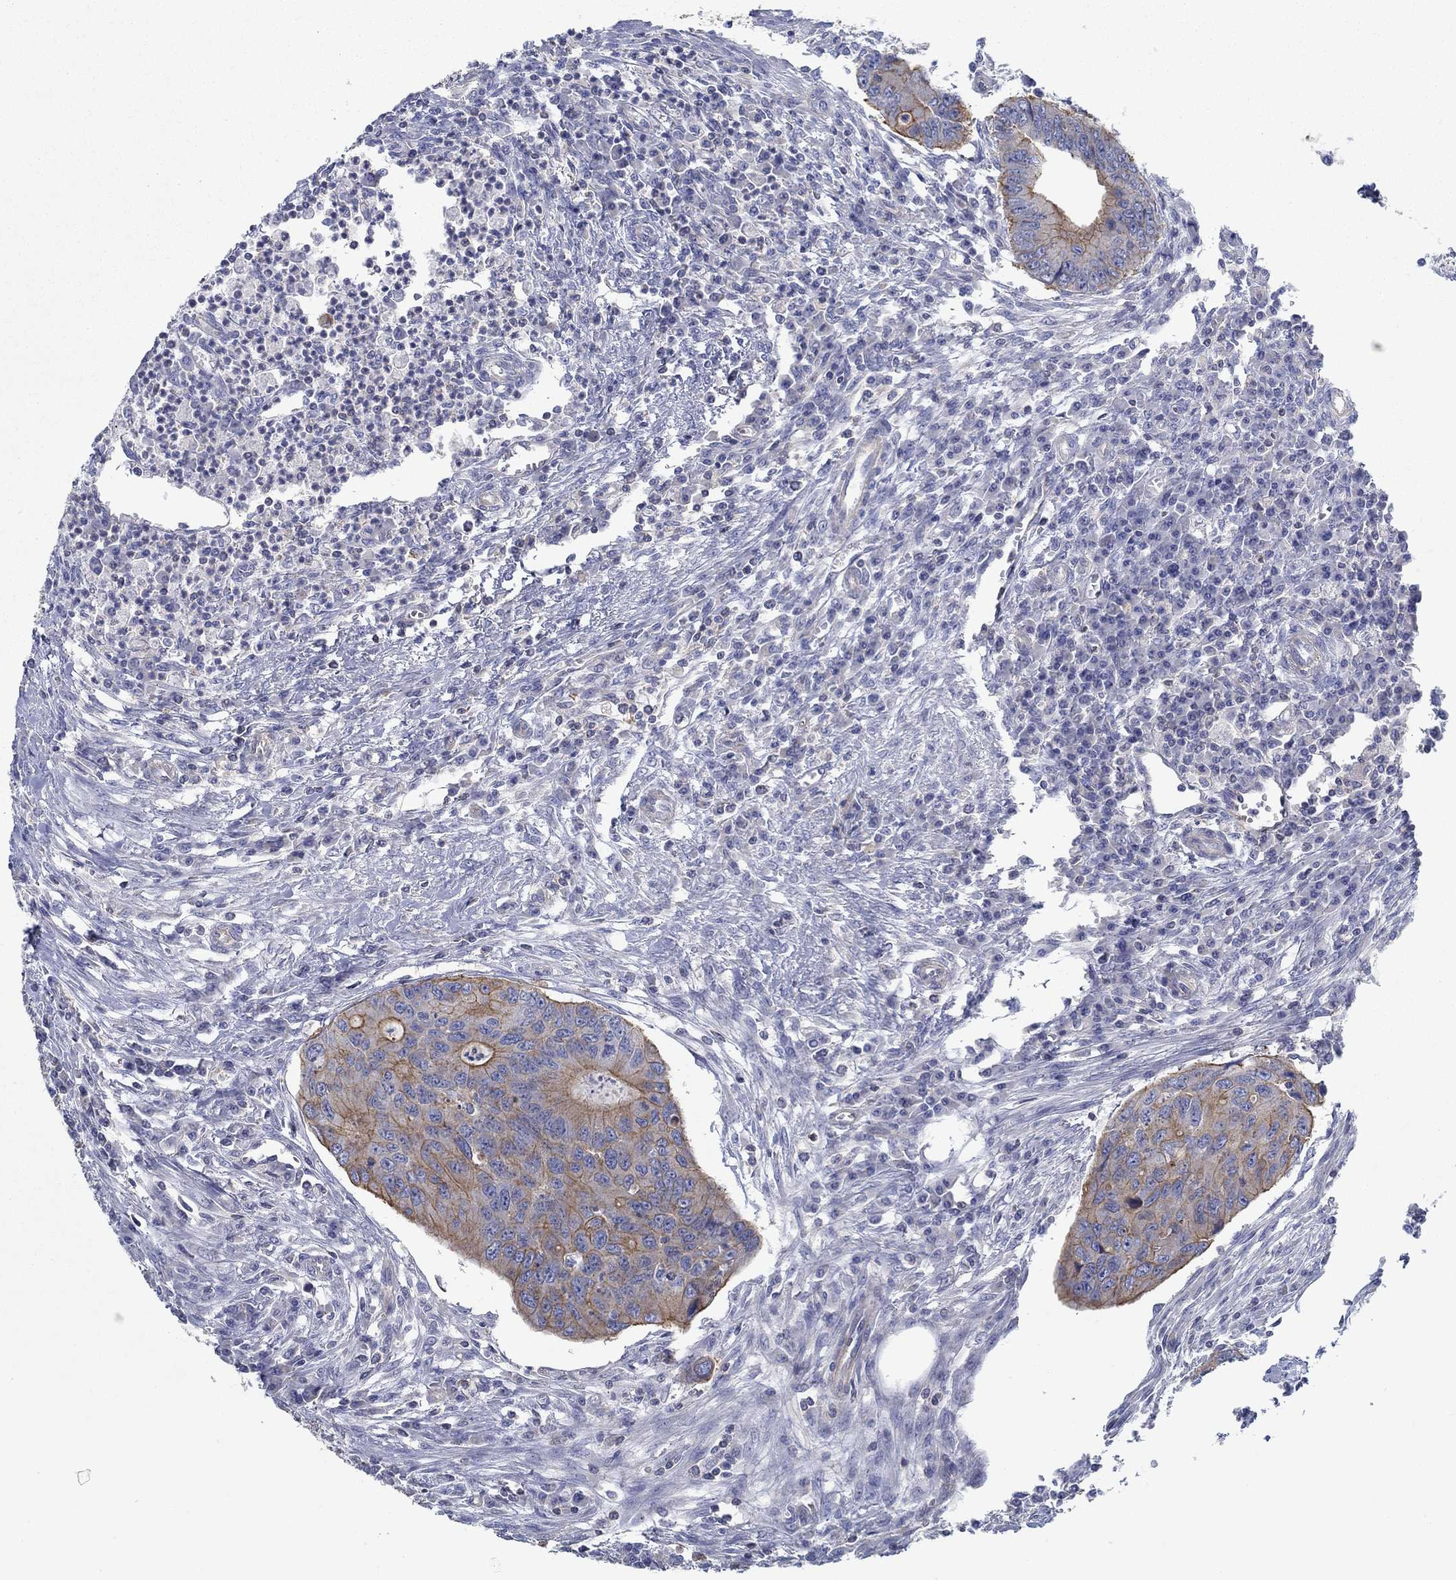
{"staining": {"intensity": "moderate", "quantity": "25%-75%", "location": "cytoplasmic/membranous"}, "tissue": "colorectal cancer", "cell_type": "Tumor cells", "image_type": "cancer", "snomed": [{"axis": "morphology", "description": "Adenocarcinoma, NOS"}, {"axis": "topography", "description": "Colon"}], "caption": "A photomicrograph of human colorectal cancer (adenocarcinoma) stained for a protein displays moderate cytoplasmic/membranous brown staining in tumor cells. Using DAB (3,3'-diaminobenzidine) (brown) and hematoxylin (blue) stains, captured at high magnification using brightfield microscopy.", "gene": "BBOF1", "patient": {"sex": "male", "age": 53}}